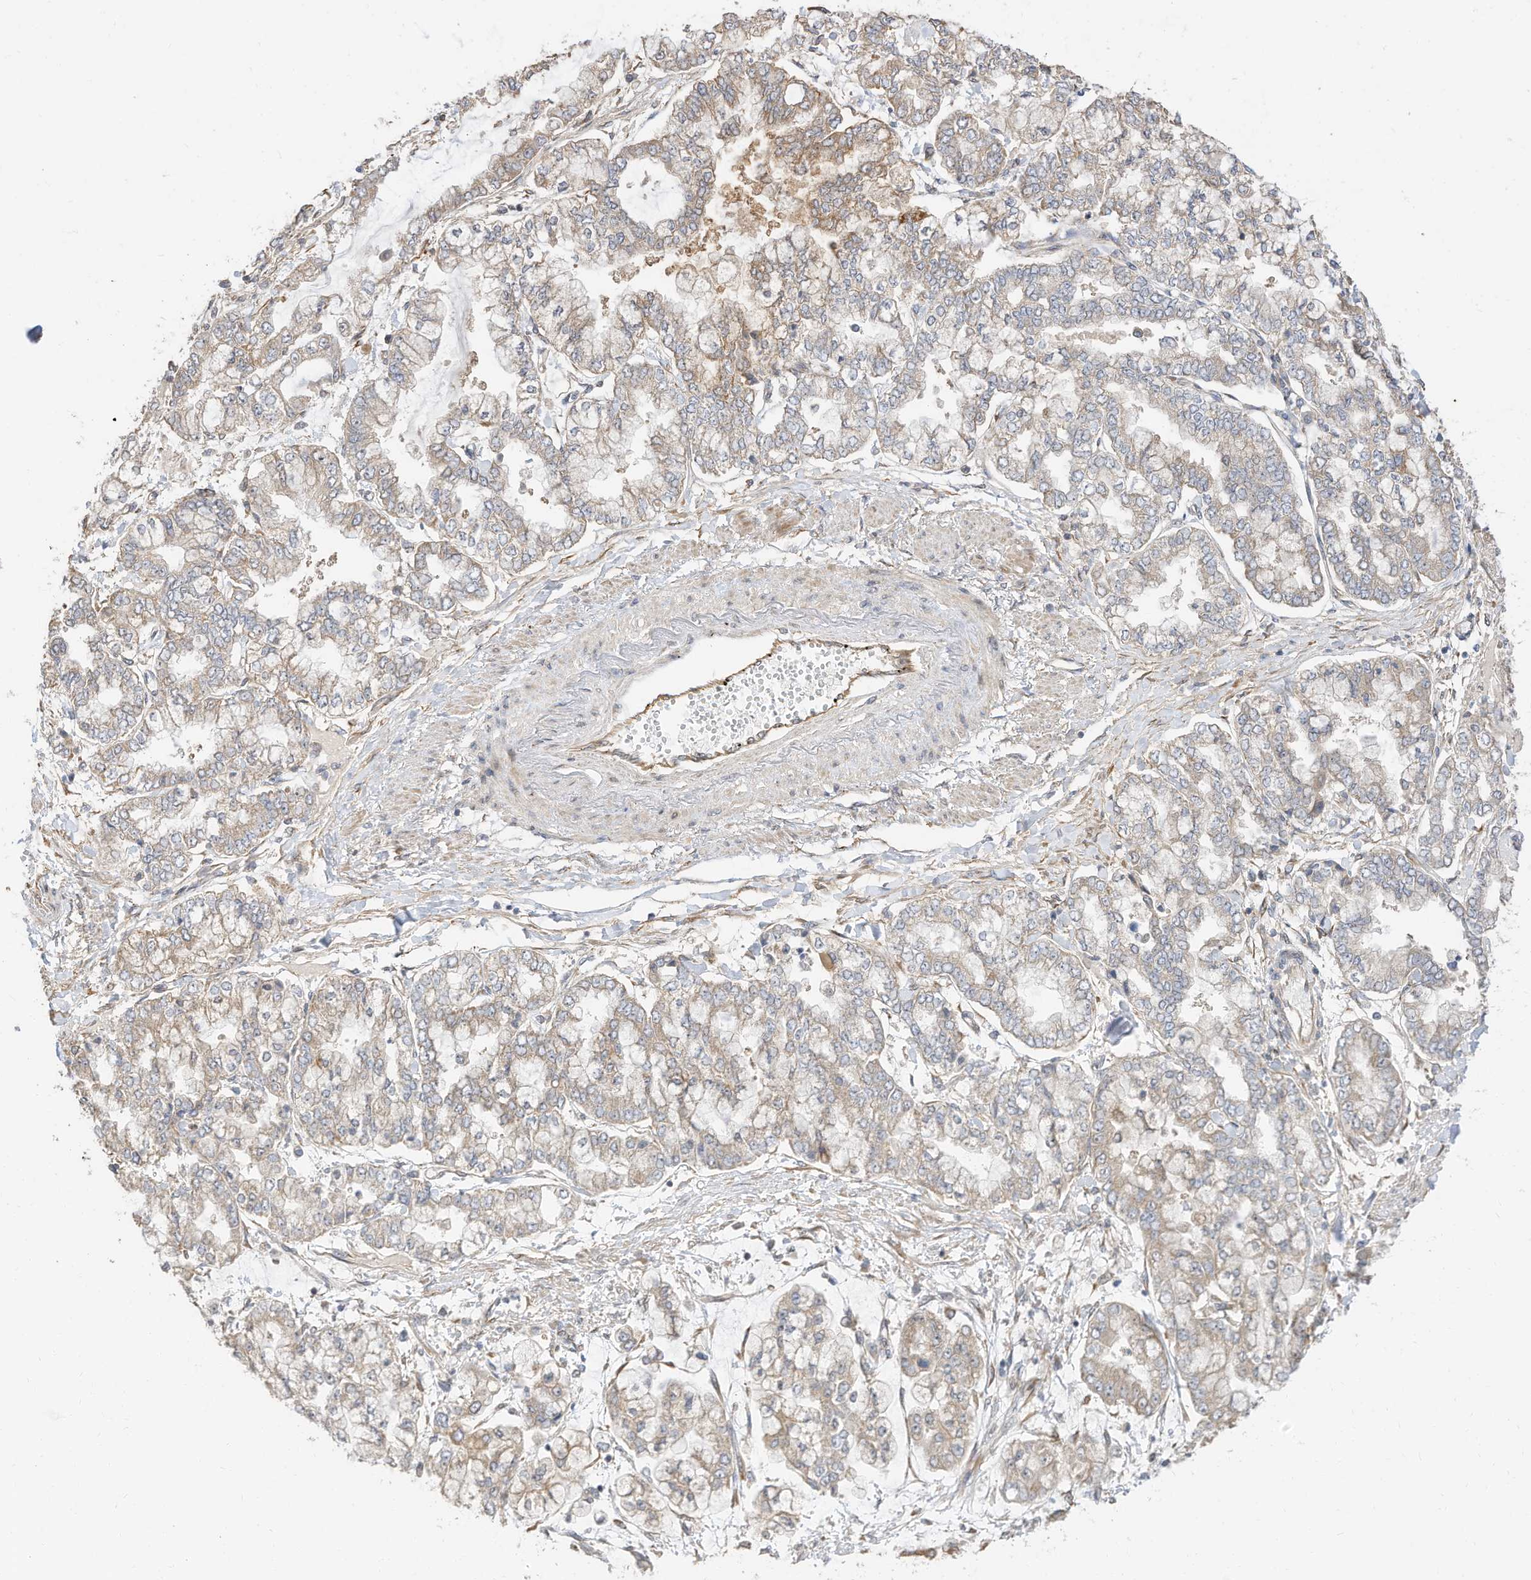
{"staining": {"intensity": "weak", "quantity": "<25%", "location": "cytoplasmic/membranous"}, "tissue": "stomach cancer", "cell_type": "Tumor cells", "image_type": "cancer", "snomed": [{"axis": "morphology", "description": "Normal tissue, NOS"}, {"axis": "morphology", "description": "Adenocarcinoma, NOS"}, {"axis": "topography", "description": "Stomach, upper"}, {"axis": "topography", "description": "Stomach"}], "caption": "Immunohistochemistry (IHC) of human stomach cancer displays no staining in tumor cells. Brightfield microscopy of immunohistochemistry stained with DAB (3,3'-diaminobenzidine) (brown) and hematoxylin (blue), captured at high magnification.", "gene": "CAGE1", "patient": {"sex": "male", "age": 76}}